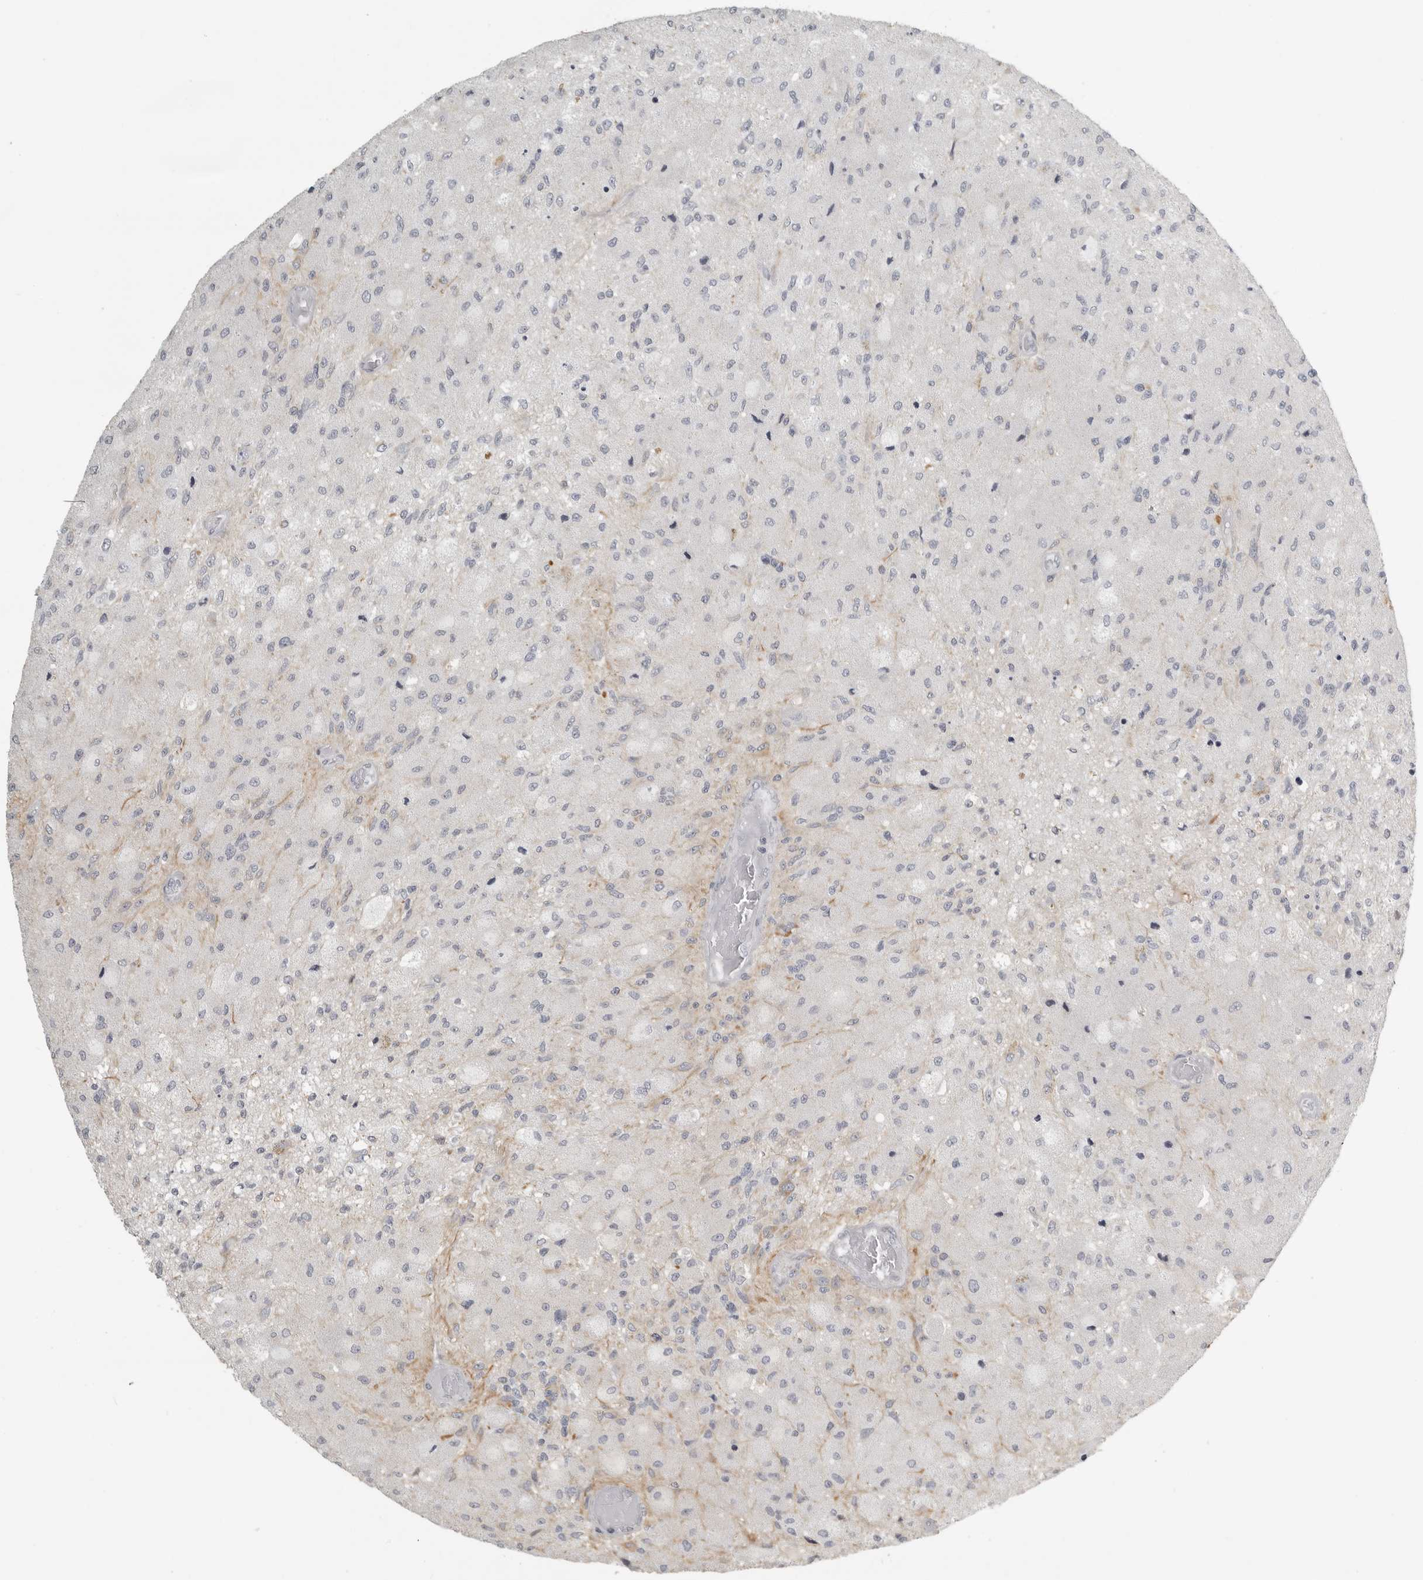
{"staining": {"intensity": "negative", "quantity": "none", "location": "none"}, "tissue": "glioma", "cell_type": "Tumor cells", "image_type": "cancer", "snomed": [{"axis": "morphology", "description": "Normal tissue, NOS"}, {"axis": "morphology", "description": "Glioma, malignant, High grade"}, {"axis": "topography", "description": "Cerebral cortex"}], "caption": "Tumor cells are negative for protein expression in human glioma.", "gene": "RXFP3", "patient": {"sex": "male", "age": 77}}